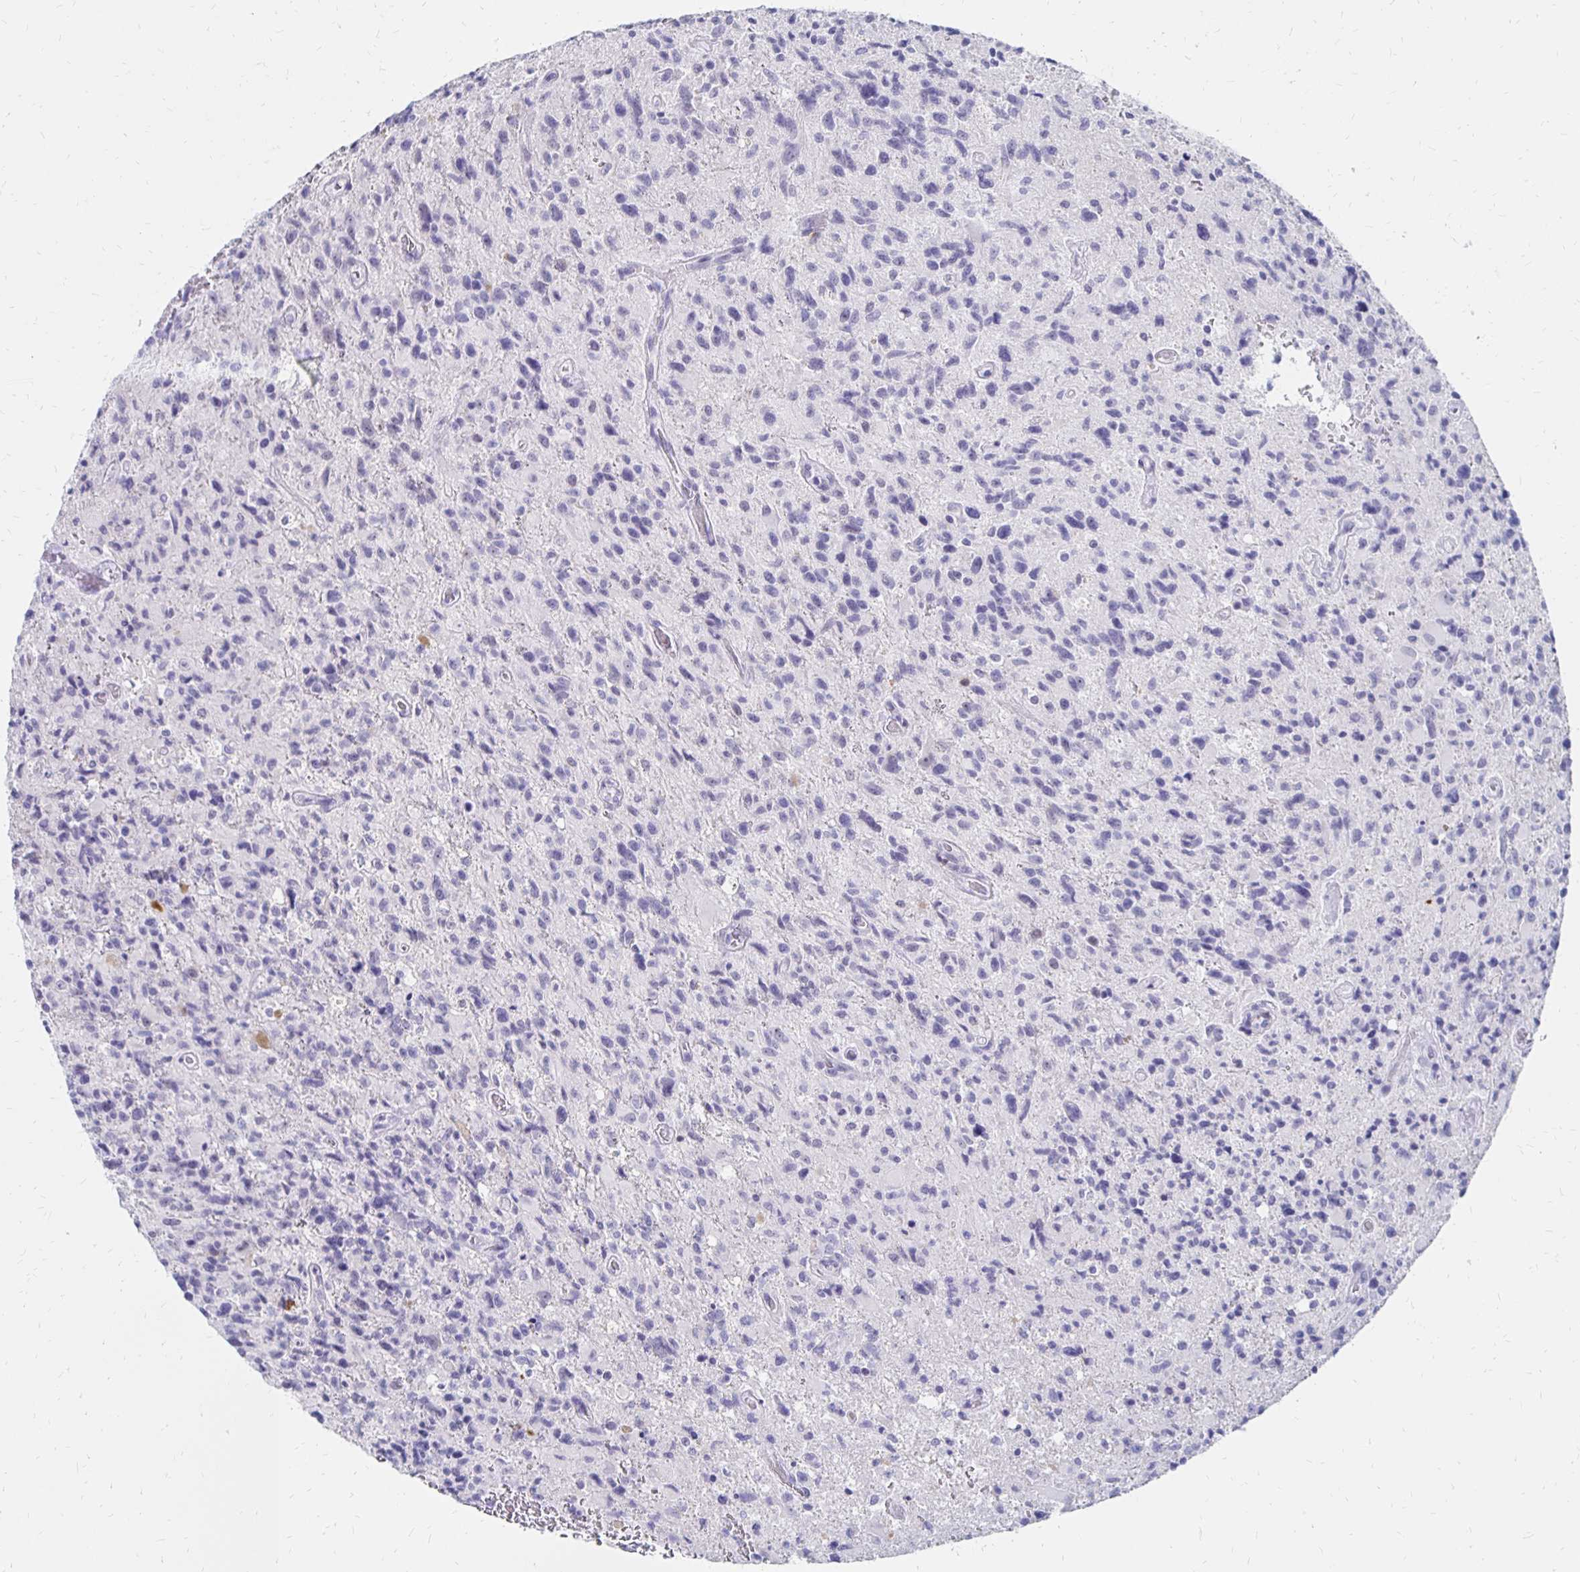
{"staining": {"intensity": "negative", "quantity": "none", "location": "none"}, "tissue": "glioma", "cell_type": "Tumor cells", "image_type": "cancer", "snomed": [{"axis": "morphology", "description": "Glioma, malignant, High grade"}, {"axis": "topography", "description": "Brain"}], "caption": "Immunohistochemical staining of malignant glioma (high-grade) reveals no significant positivity in tumor cells. (Brightfield microscopy of DAB IHC at high magnification).", "gene": "SYT2", "patient": {"sex": "male", "age": 63}}